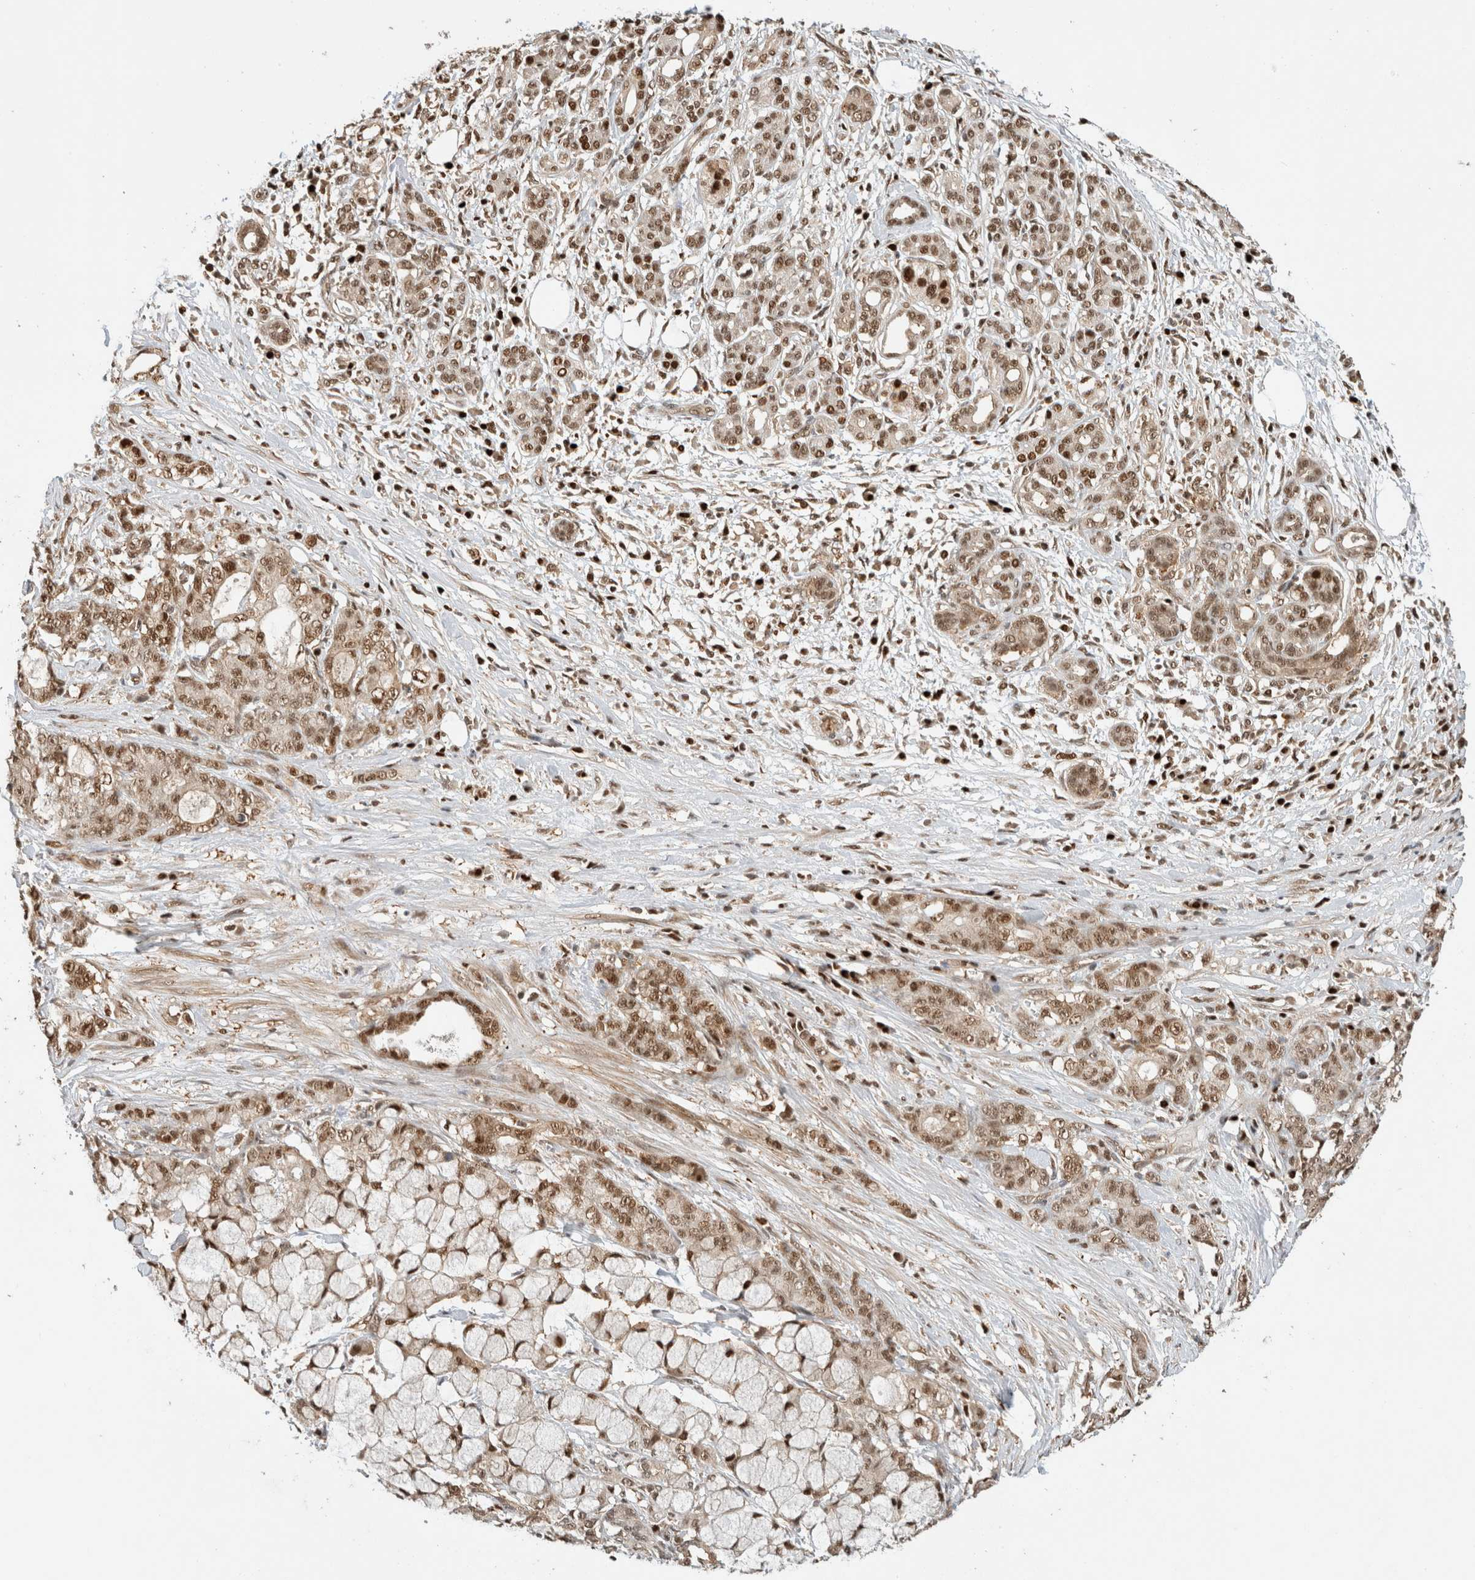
{"staining": {"intensity": "moderate", "quantity": ">75%", "location": "nuclear"}, "tissue": "pancreatic cancer", "cell_type": "Tumor cells", "image_type": "cancer", "snomed": [{"axis": "morphology", "description": "Adenocarcinoma, NOS"}, {"axis": "topography", "description": "Pancreas"}], "caption": "Immunohistochemical staining of pancreatic cancer exhibits moderate nuclear protein staining in approximately >75% of tumor cells.", "gene": "SNRNP40", "patient": {"sex": "female", "age": 73}}